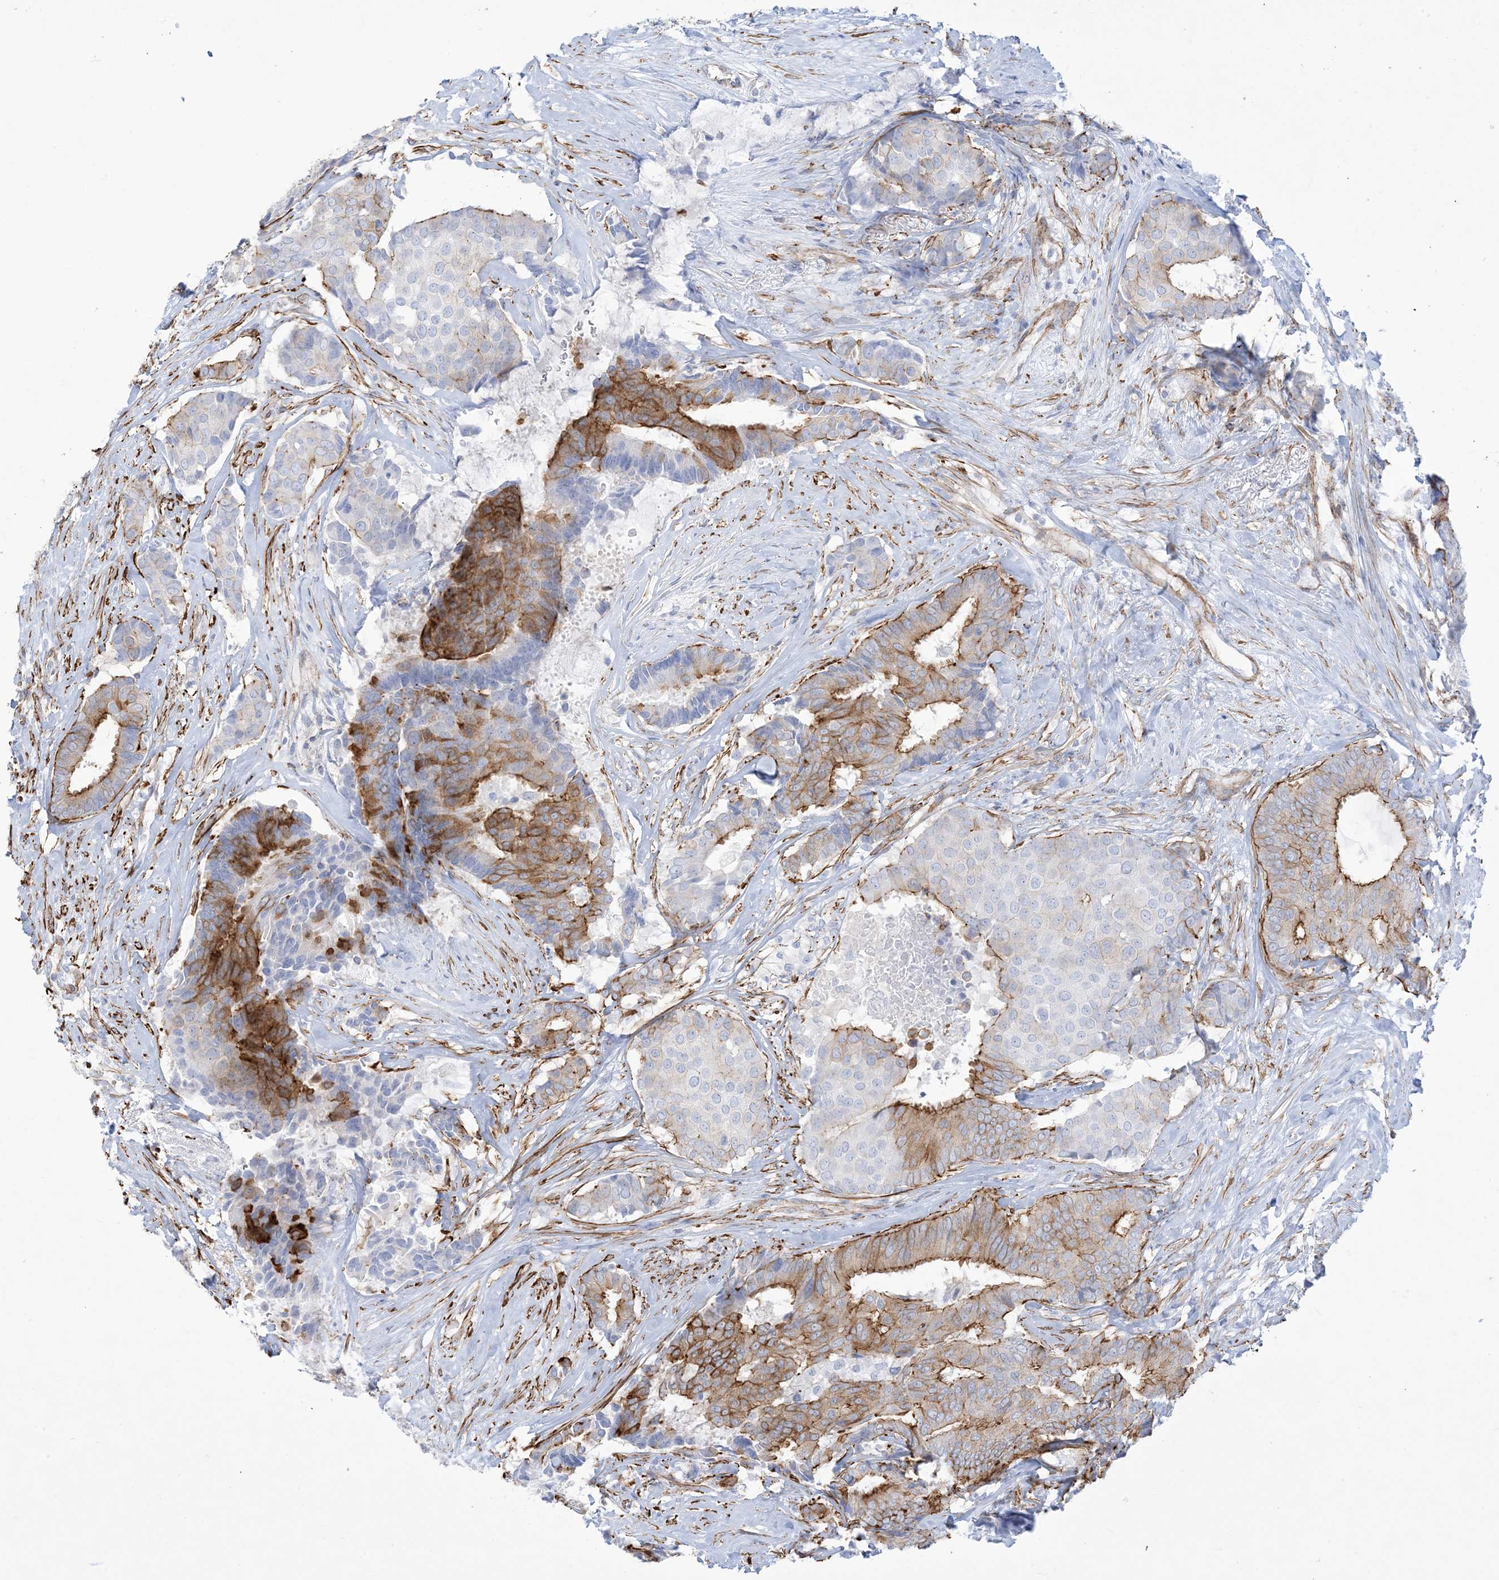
{"staining": {"intensity": "strong", "quantity": "<25%", "location": "cytoplasmic/membranous"}, "tissue": "breast cancer", "cell_type": "Tumor cells", "image_type": "cancer", "snomed": [{"axis": "morphology", "description": "Duct carcinoma"}, {"axis": "topography", "description": "Breast"}], "caption": "Immunohistochemical staining of human breast invasive ductal carcinoma reveals strong cytoplasmic/membranous protein expression in approximately <25% of tumor cells.", "gene": "B3GNT7", "patient": {"sex": "female", "age": 75}}